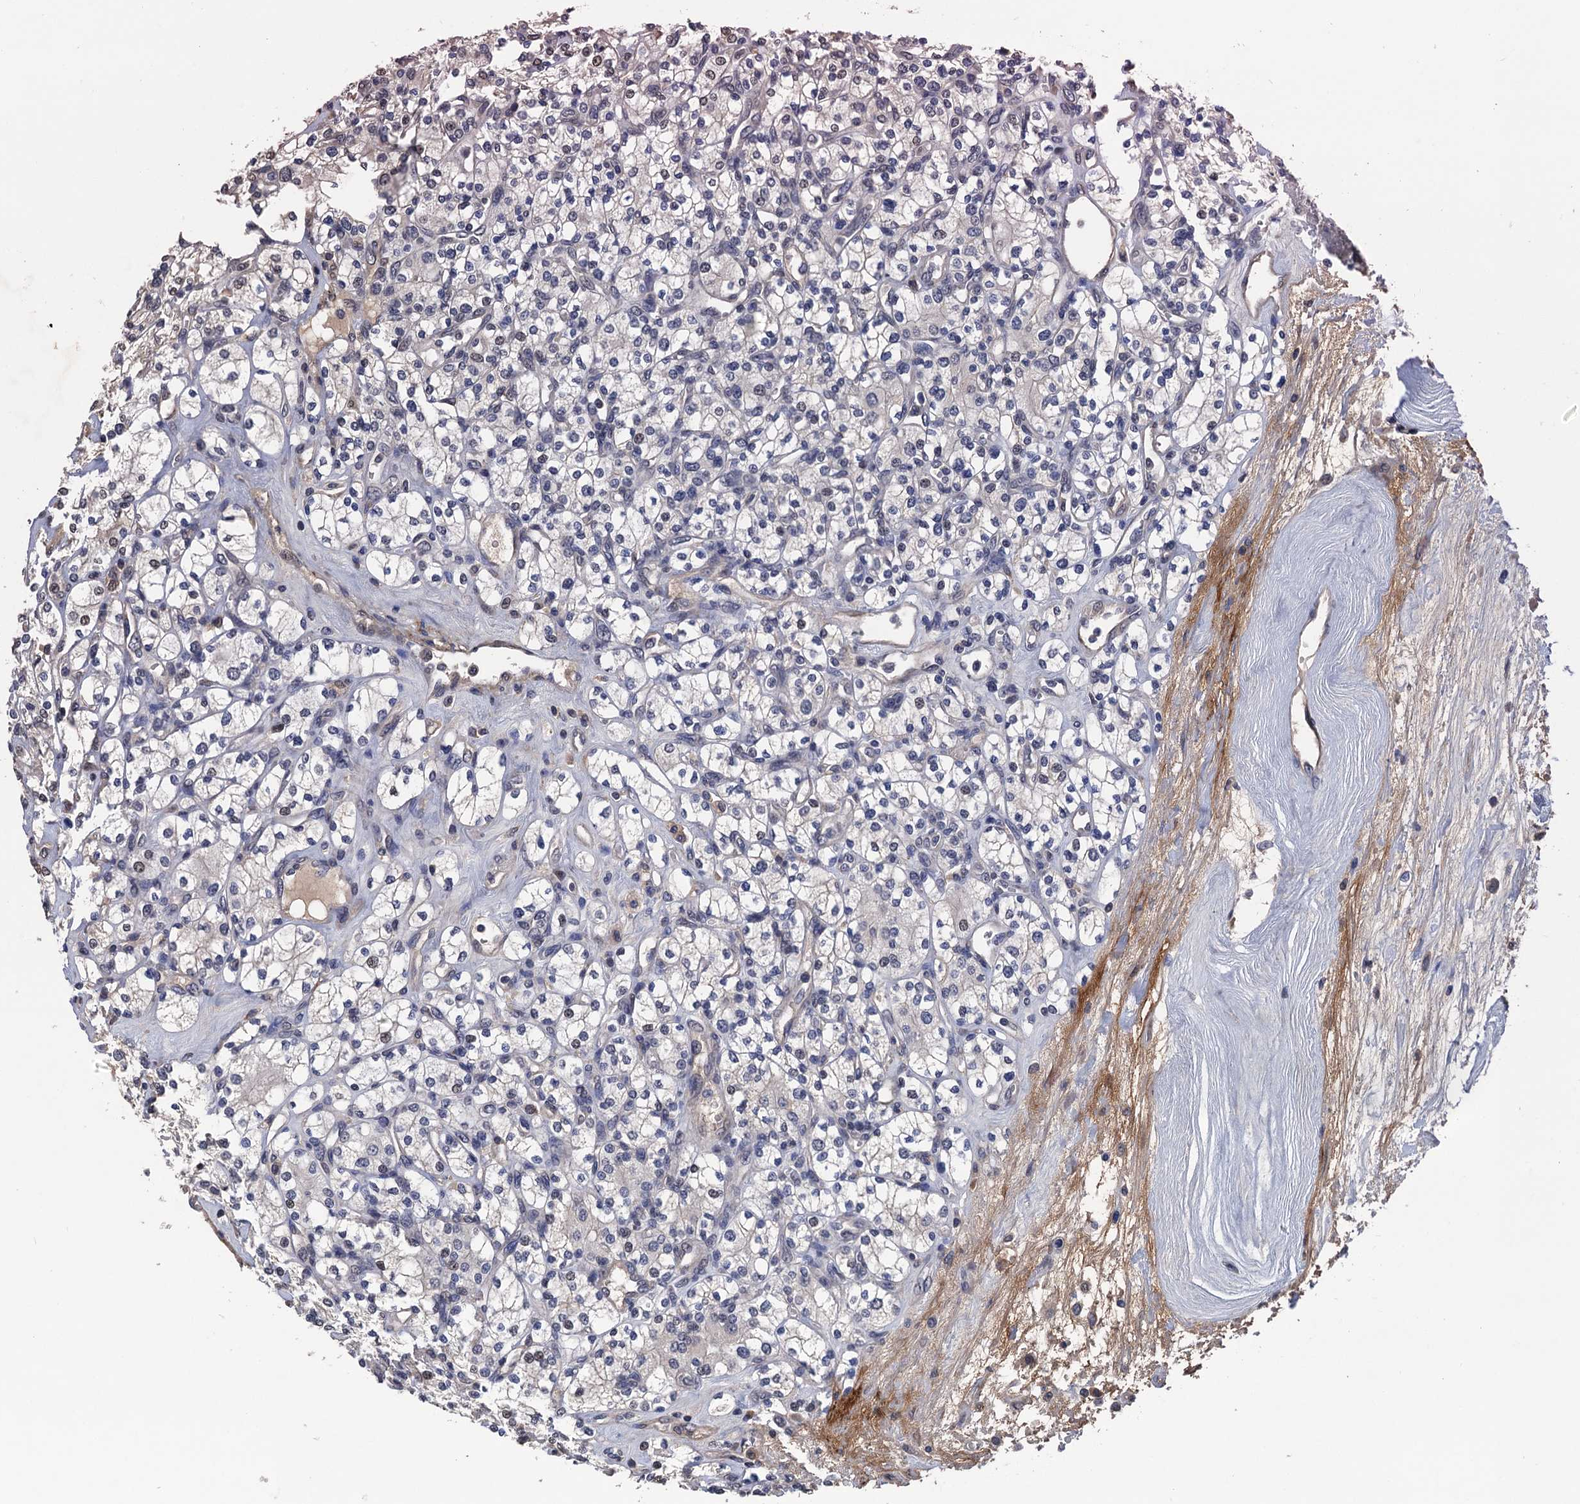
{"staining": {"intensity": "weak", "quantity": "<25%", "location": "nuclear"}, "tissue": "renal cancer", "cell_type": "Tumor cells", "image_type": "cancer", "snomed": [{"axis": "morphology", "description": "Adenocarcinoma, NOS"}, {"axis": "topography", "description": "Kidney"}], "caption": "Human adenocarcinoma (renal) stained for a protein using immunohistochemistry (IHC) shows no positivity in tumor cells.", "gene": "ART5", "patient": {"sex": "male", "age": 77}}